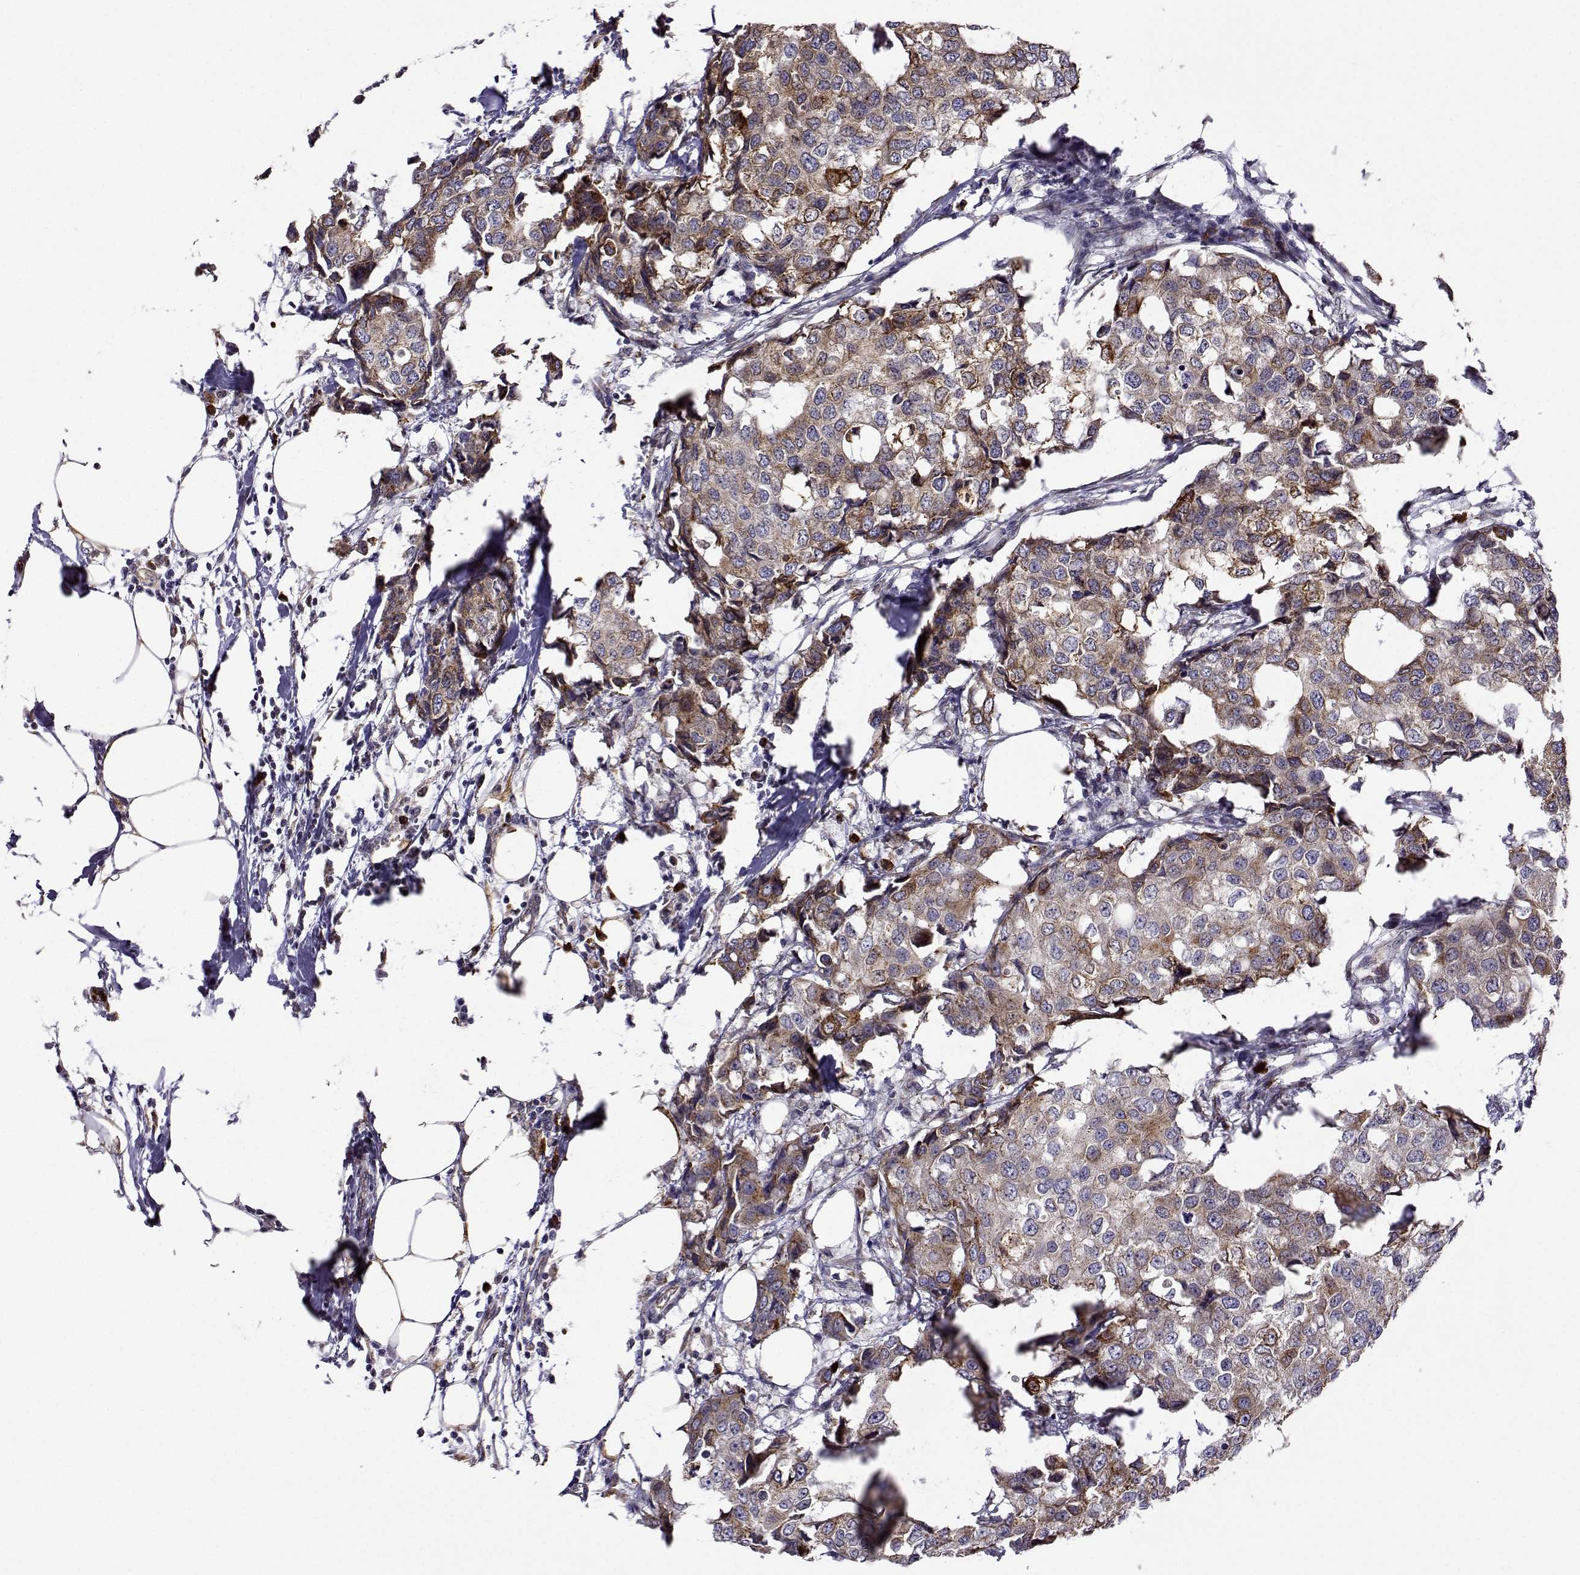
{"staining": {"intensity": "weak", "quantity": ">75%", "location": "cytoplasmic/membranous"}, "tissue": "breast cancer", "cell_type": "Tumor cells", "image_type": "cancer", "snomed": [{"axis": "morphology", "description": "Duct carcinoma"}, {"axis": "topography", "description": "Breast"}], "caption": "An IHC photomicrograph of neoplastic tissue is shown. Protein staining in brown shows weak cytoplasmic/membranous positivity in invasive ductal carcinoma (breast) within tumor cells.", "gene": "PGRMC2", "patient": {"sex": "female", "age": 27}}